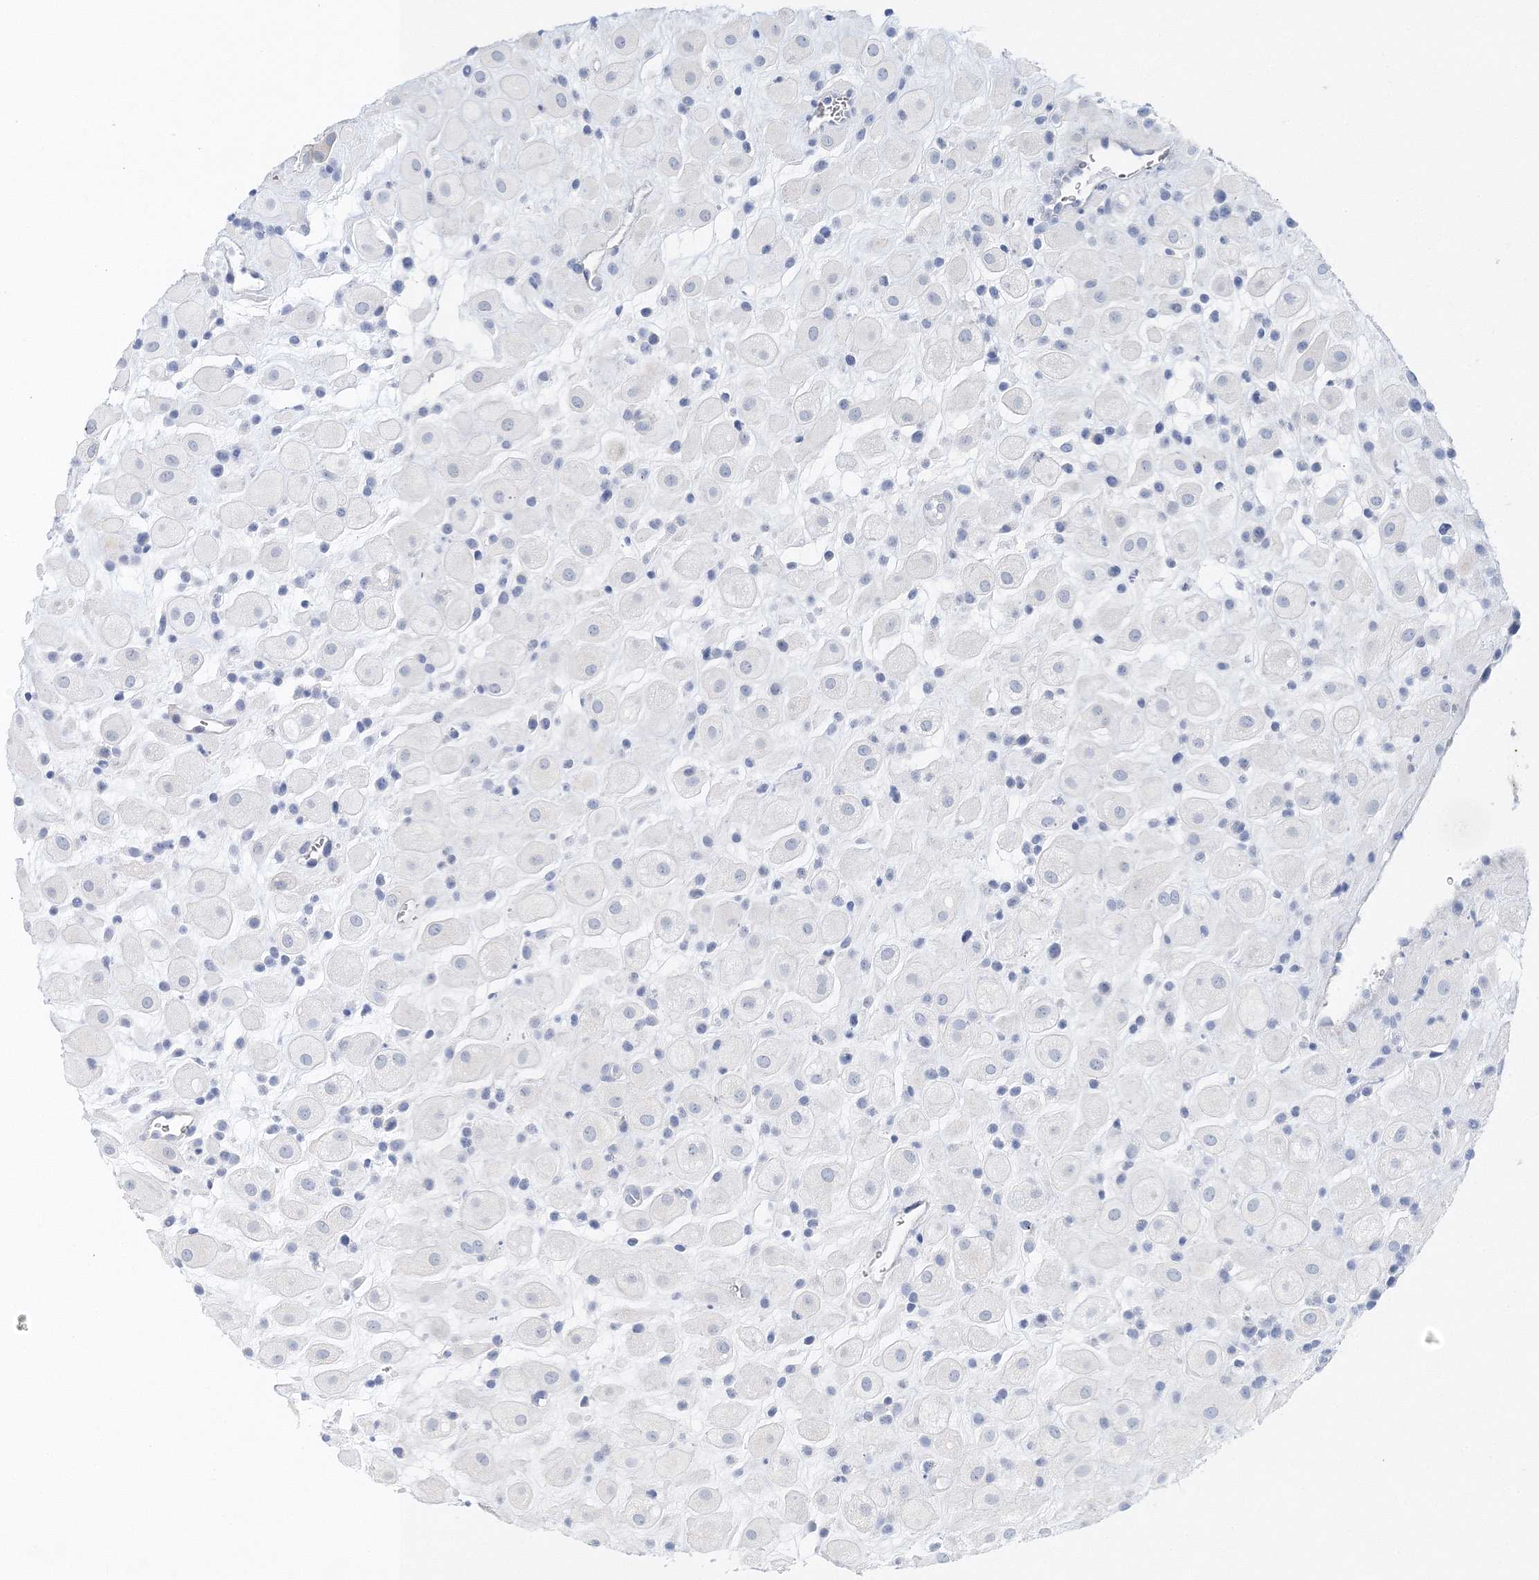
{"staining": {"intensity": "negative", "quantity": "none", "location": "none"}, "tissue": "placenta", "cell_type": "Decidual cells", "image_type": "normal", "snomed": [{"axis": "morphology", "description": "Normal tissue, NOS"}, {"axis": "topography", "description": "Placenta"}], "caption": "Unremarkable placenta was stained to show a protein in brown. There is no significant expression in decidual cells. (Brightfield microscopy of DAB (3,3'-diaminobenzidine) IHC at high magnification).", "gene": "VILL", "patient": {"sex": "female", "age": 35}}